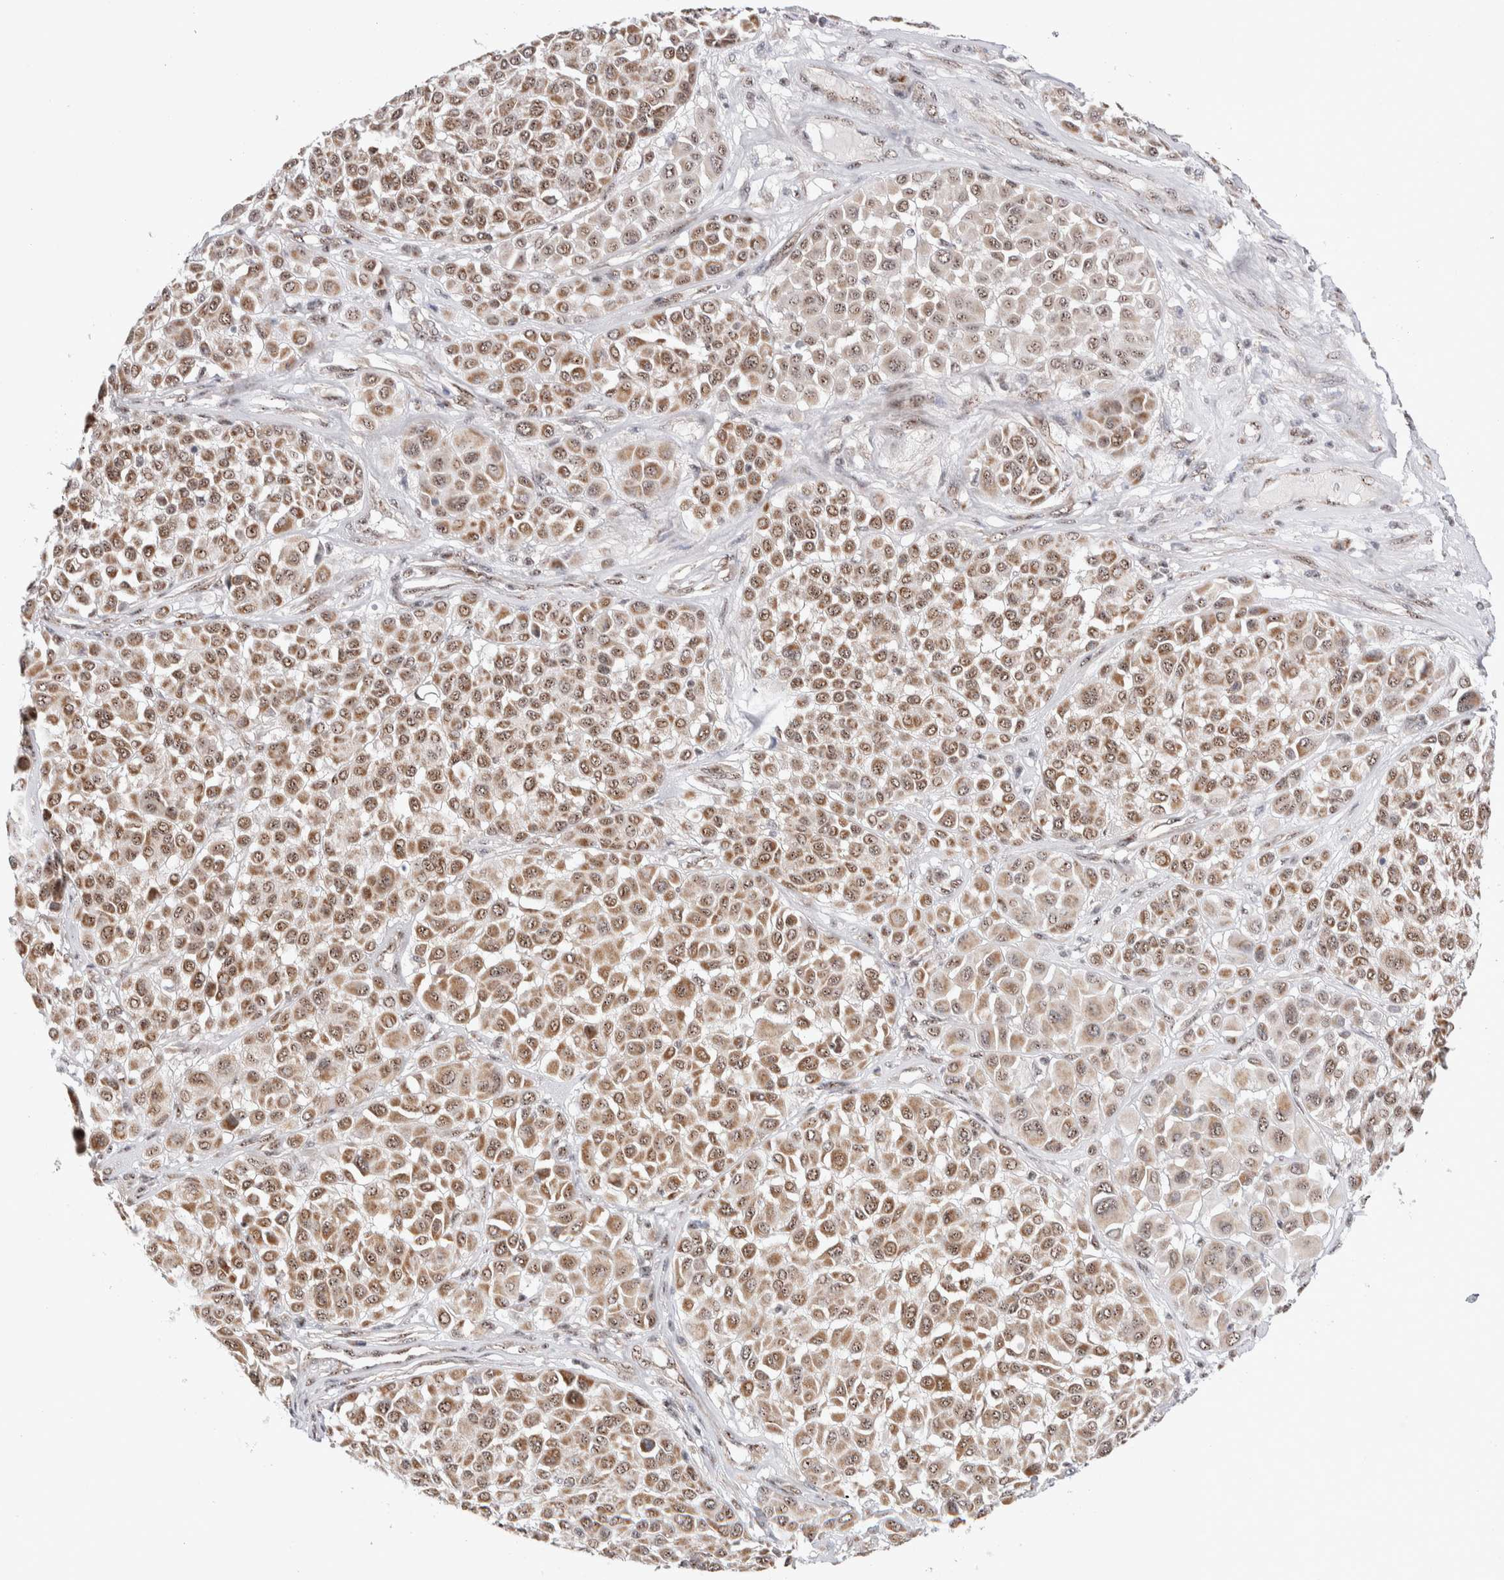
{"staining": {"intensity": "moderate", "quantity": ">75%", "location": "cytoplasmic/membranous,nuclear"}, "tissue": "melanoma", "cell_type": "Tumor cells", "image_type": "cancer", "snomed": [{"axis": "morphology", "description": "Malignant melanoma, Metastatic site"}, {"axis": "topography", "description": "Soft tissue"}], "caption": "Melanoma was stained to show a protein in brown. There is medium levels of moderate cytoplasmic/membranous and nuclear expression in approximately >75% of tumor cells.", "gene": "ZNF695", "patient": {"sex": "male", "age": 41}}